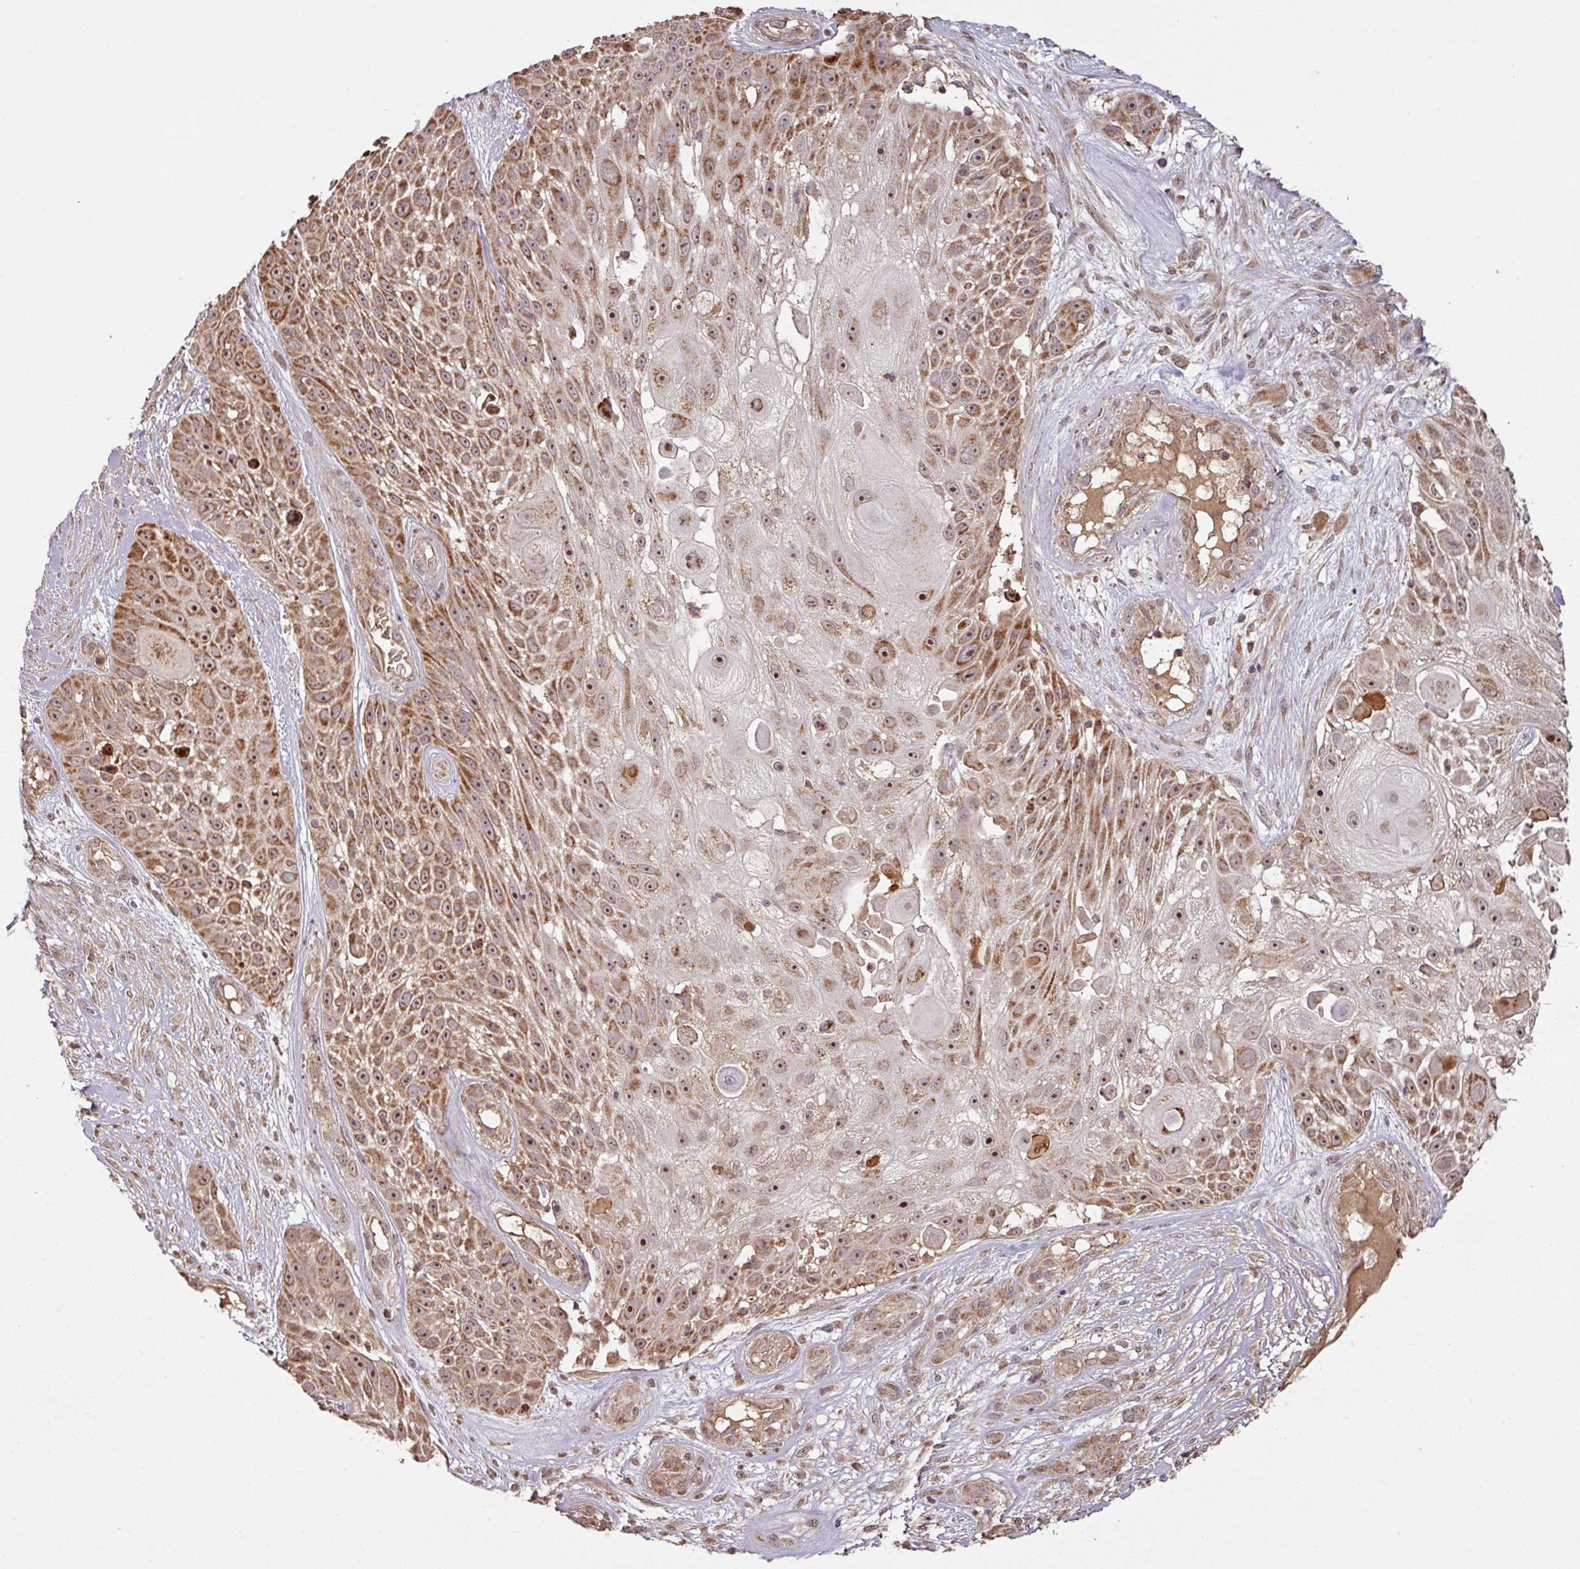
{"staining": {"intensity": "strong", "quantity": ">75%", "location": "cytoplasmic/membranous,nuclear"}, "tissue": "skin cancer", "cell_type": "Tumor cells", "image_type": "cancer", "snomed": [{"axis": "morphology", "description": "Squamous cell carcinoma, NOS"}, {"axis": "topography", "description": "Skin"}], "caption": "Skin cancer was stained to show a protein in brown. There is high levels of strong cytoplasmic/membranous and nuclear staining in approximately >75% of tumor cells.", "gene": "MRRF", "patient": {"sex": "female", "age": 86}}